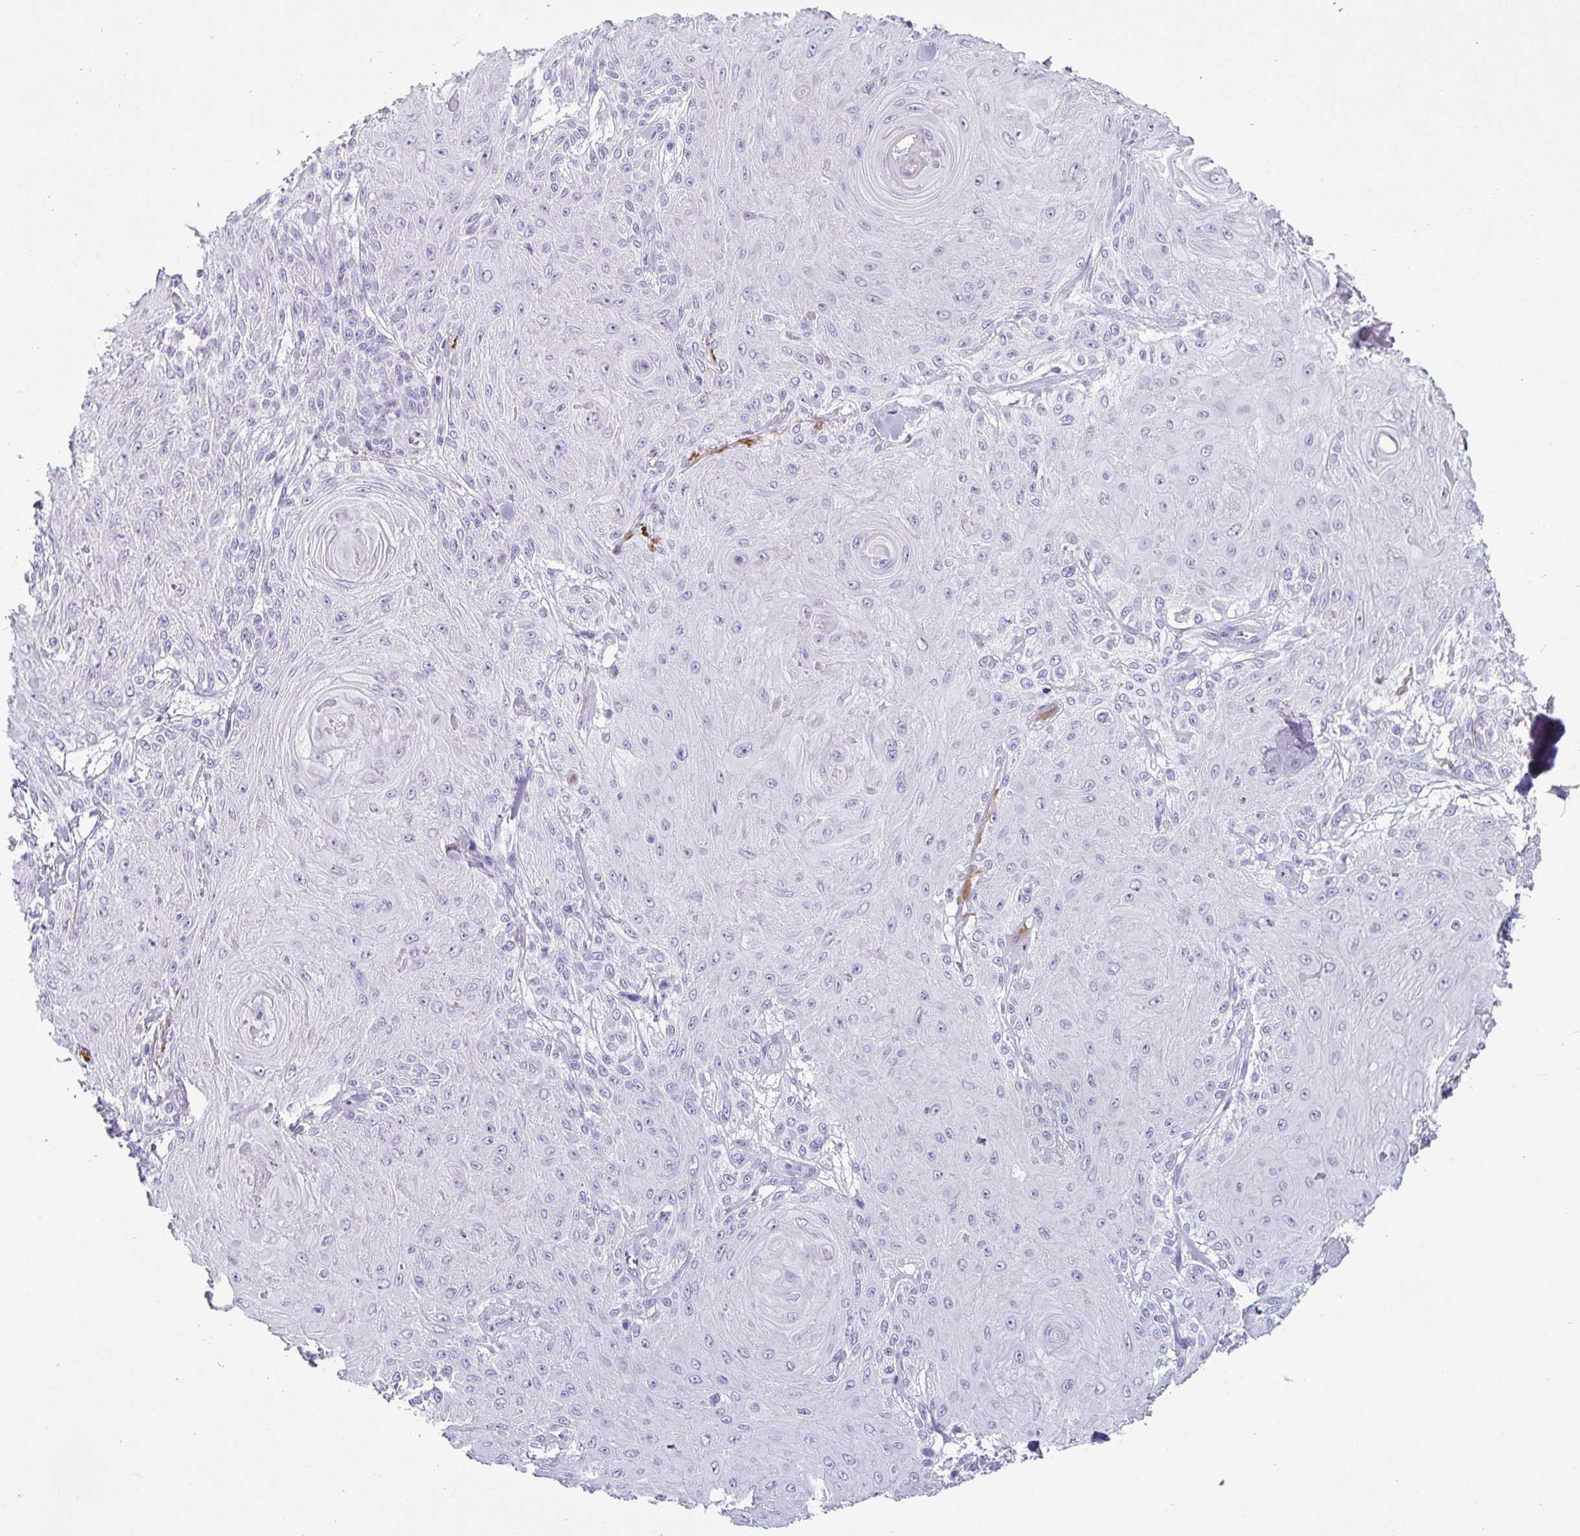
{"staining": {"intensity": "negative", "quantity": "none", "location": "none"}, "tissue": "skin cancer", "cell_type": "Tumor cells", "image_type": "cancer", "snomed": [{"axis": "morphology", "description": "Squamous cell carcinoma, NOS"}, {"axis": "topography", "description": "Skin"}], "caption": "An image of skin cancer (squamous cell carcinoma) stained for a protein demonstrates no brown staining in tumor cells.", "gene": "CREG2", "patient": {"sex": "male", "age": 88}}